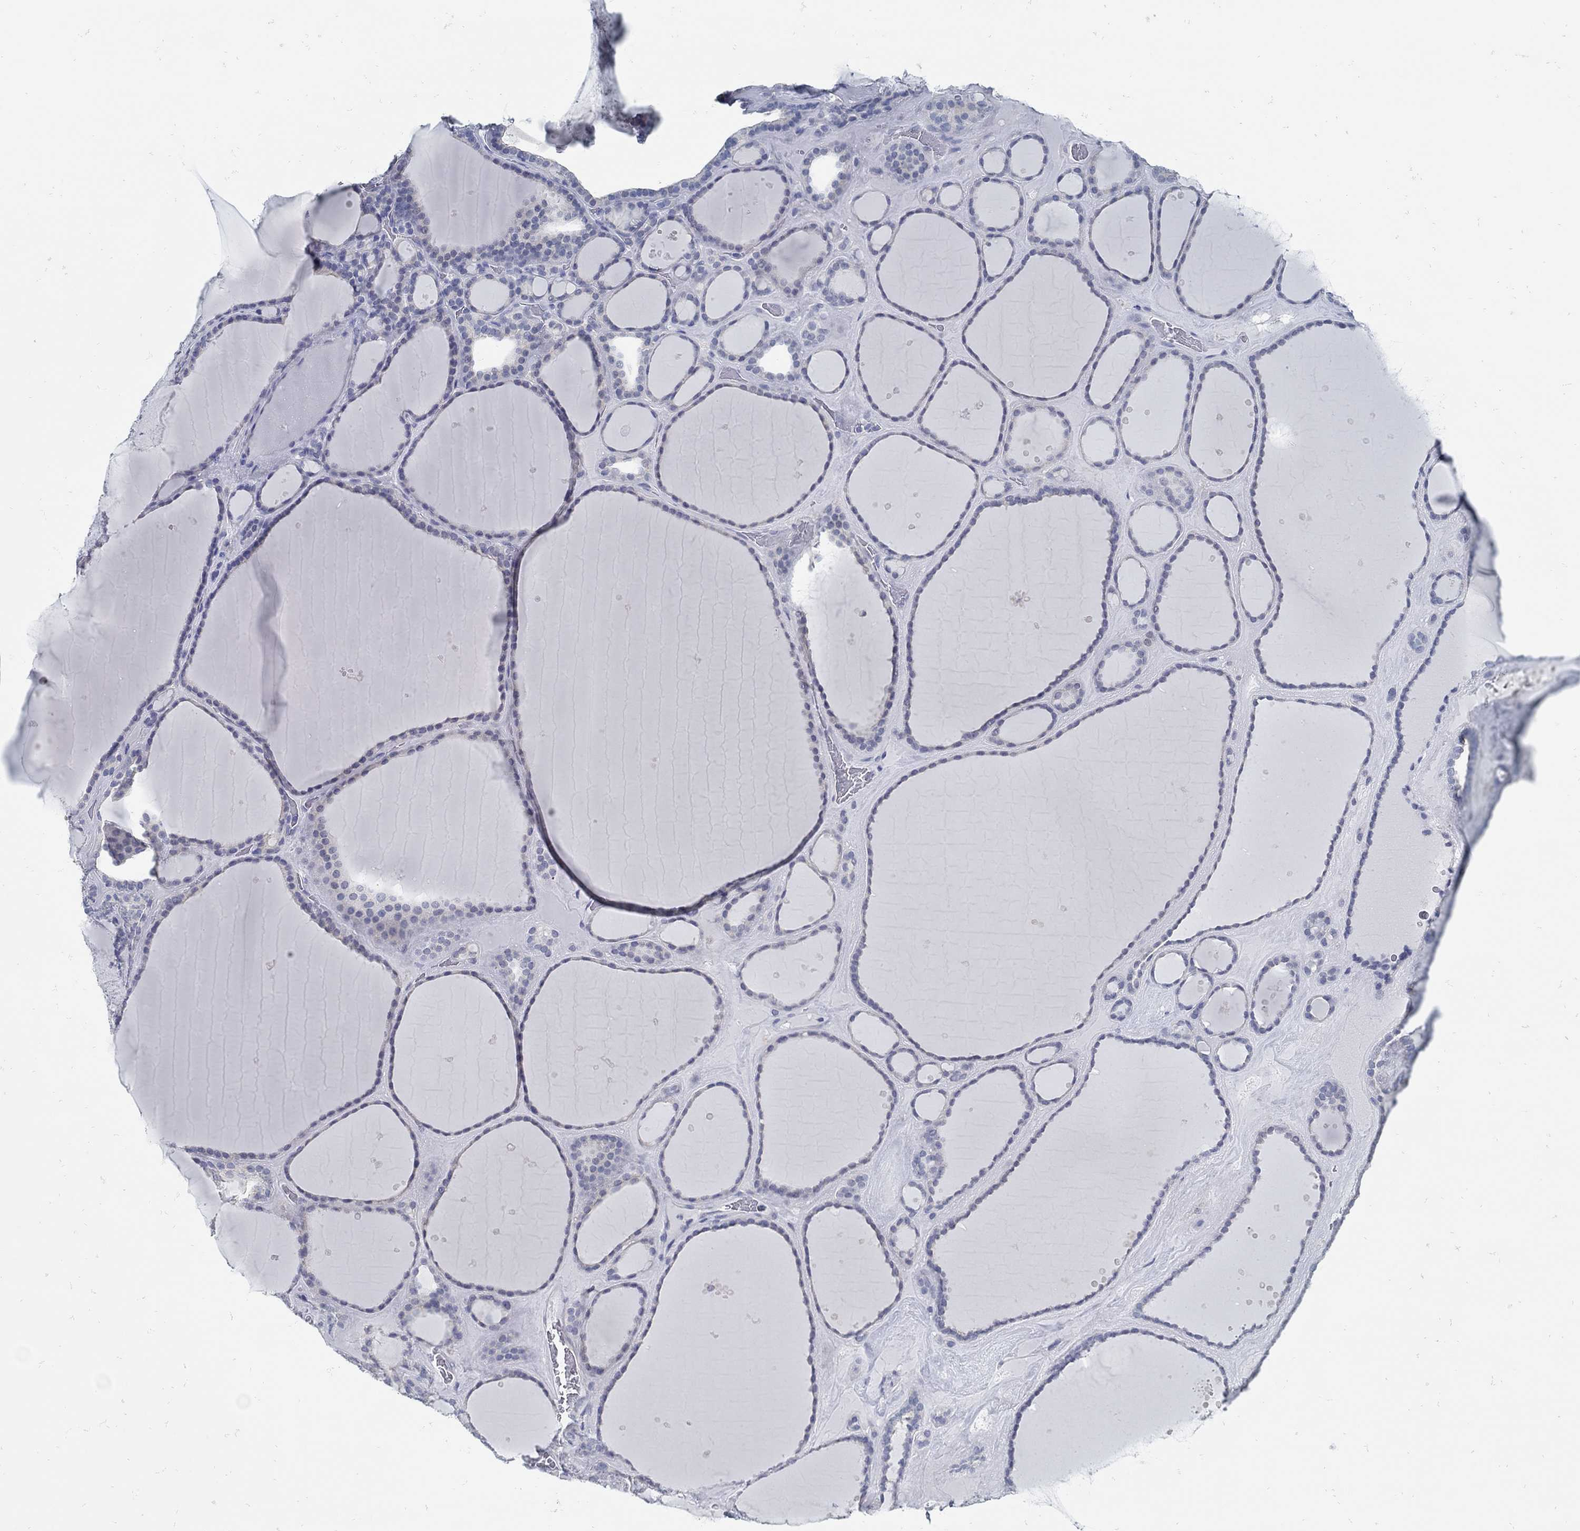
{"staining": {"intensity": "negative", "quantity": "none", "location": "none"}, "tissue": "thyroid gland", "cell_type": "Glandular cells", "image_type": "normal", "snomed": [{"axis": "morphology", "description": "Normal tissue, NOS"}, {"axis": "topography", "description": "Thyroid gland"}], "caption": "Immunohistochemistry of benign human thyroid gland exhibits no staining in glandular cells. (DAB immunohistochemistry, high magnification).", "gene": "ZFAND4", "patient": {"sex": "male", "age": 63}}